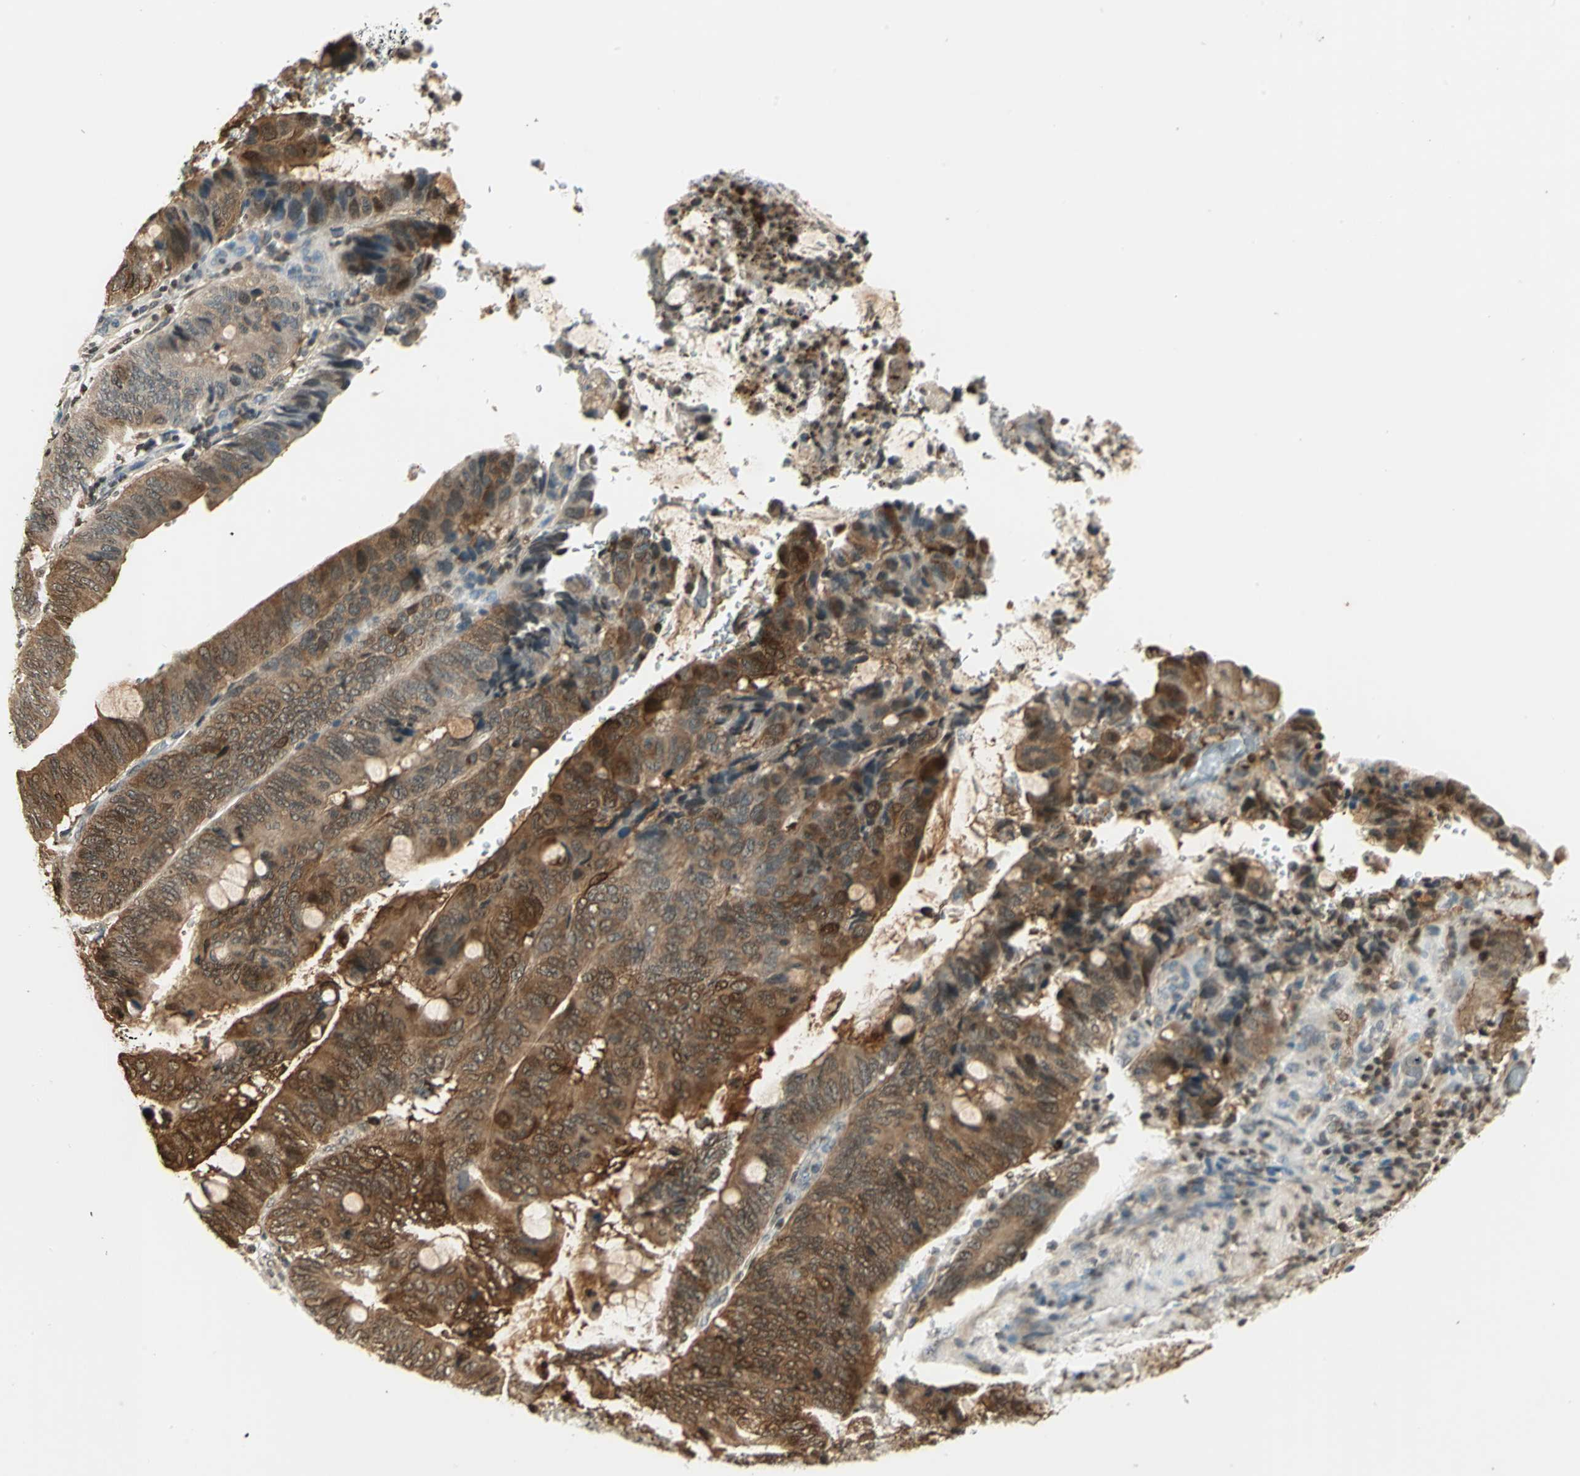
{"staining": {"intensity": "strong", "quantity": ">75%", "location": "cytoplasmic/membranous"}, "tissue": "colorectal cancer", "cell_type": "Tumor cells", "image_type": "cancer", "snomed": [{"axis": "morphology", "description": "Normal tissue, NOS"}, {"axis": "morphology", "description": "Adenocarcinoma, NOS"}, {"axis": "topography", "description": "Rectum"}, {"axis": "topography", "description": "Peripheral nerve tissue"}], "caption": "Protein expression analysis of colorectal cancer (adenocarcinoma) shows strong cytoplasmic/membranous staining in about >75% of tumor cells. (DAB (3,3'-diaminobenzidine) = brown stain, brightfield microscopy at high magnification).", "gene": "LGALS3", "patient": {"sex": "male", "age": 92}}